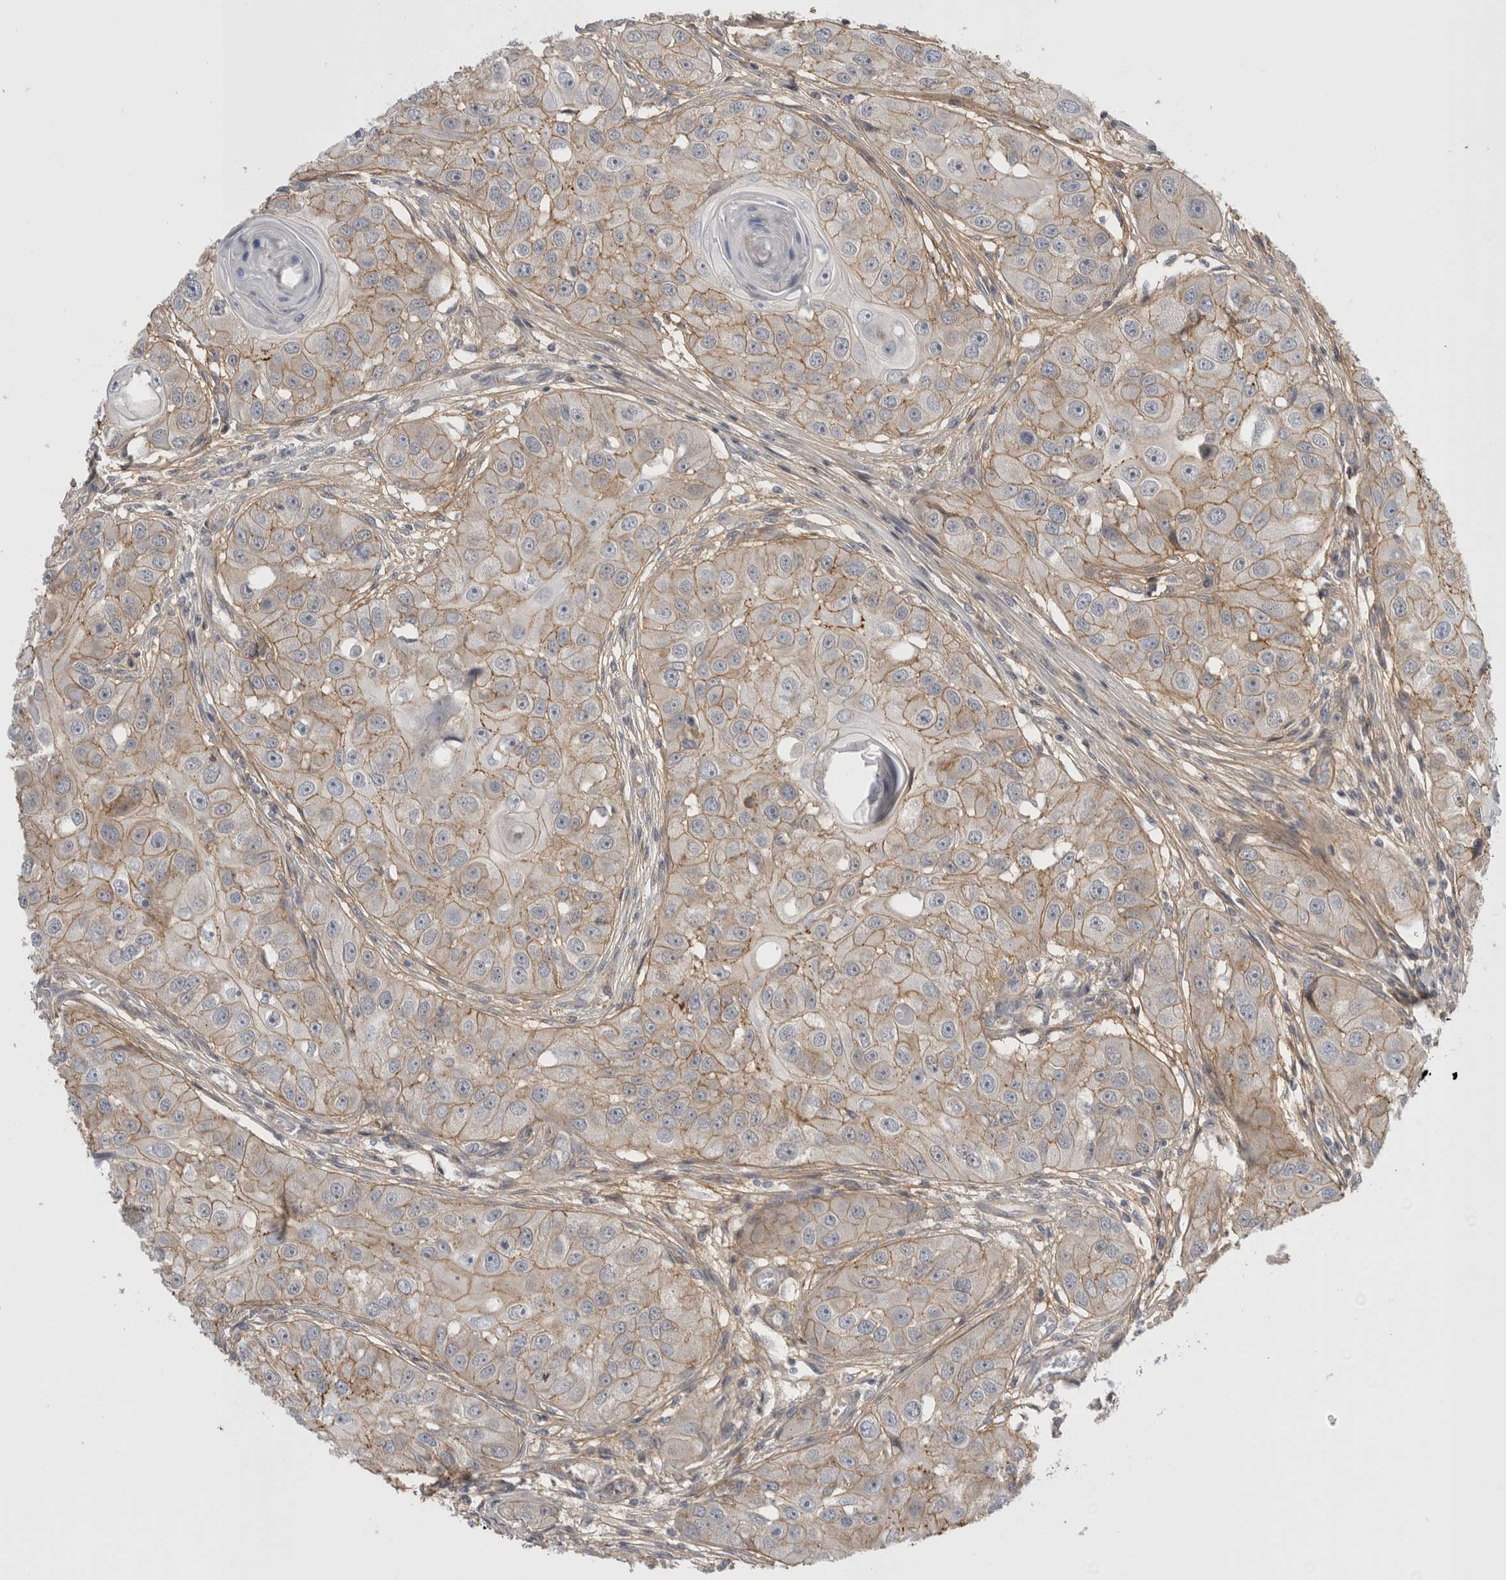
{"staining": {"intensity": "weak", "quantity": ">75%", "location": "cytoplasmic/membranous"}, "tissue": "head and neck cancer", "cell_type": "Tumor cells", "image_type": "cancer", "snomed": [{"axis": "morphology", "description": "Normal tissue, NOS"}, {"axis": "morphology", "description": "Squamous cell carcinoma, NOS"}, {"axis": "topography", "description": "Skeletal muscle"}, {"axis": "topography", "description": "Head-Neck"}], "caption": "Immunohistochemistry micrograph of human head and neck cancer (squamous cell carcinoma) stained for a protein (brown), which demonstrates low levels of weak cytoplasmic/membranous staining in approximately >75% of tumor cells.", "gene": "VANGL1", "patient": {"sex": "male", "age": 51}}